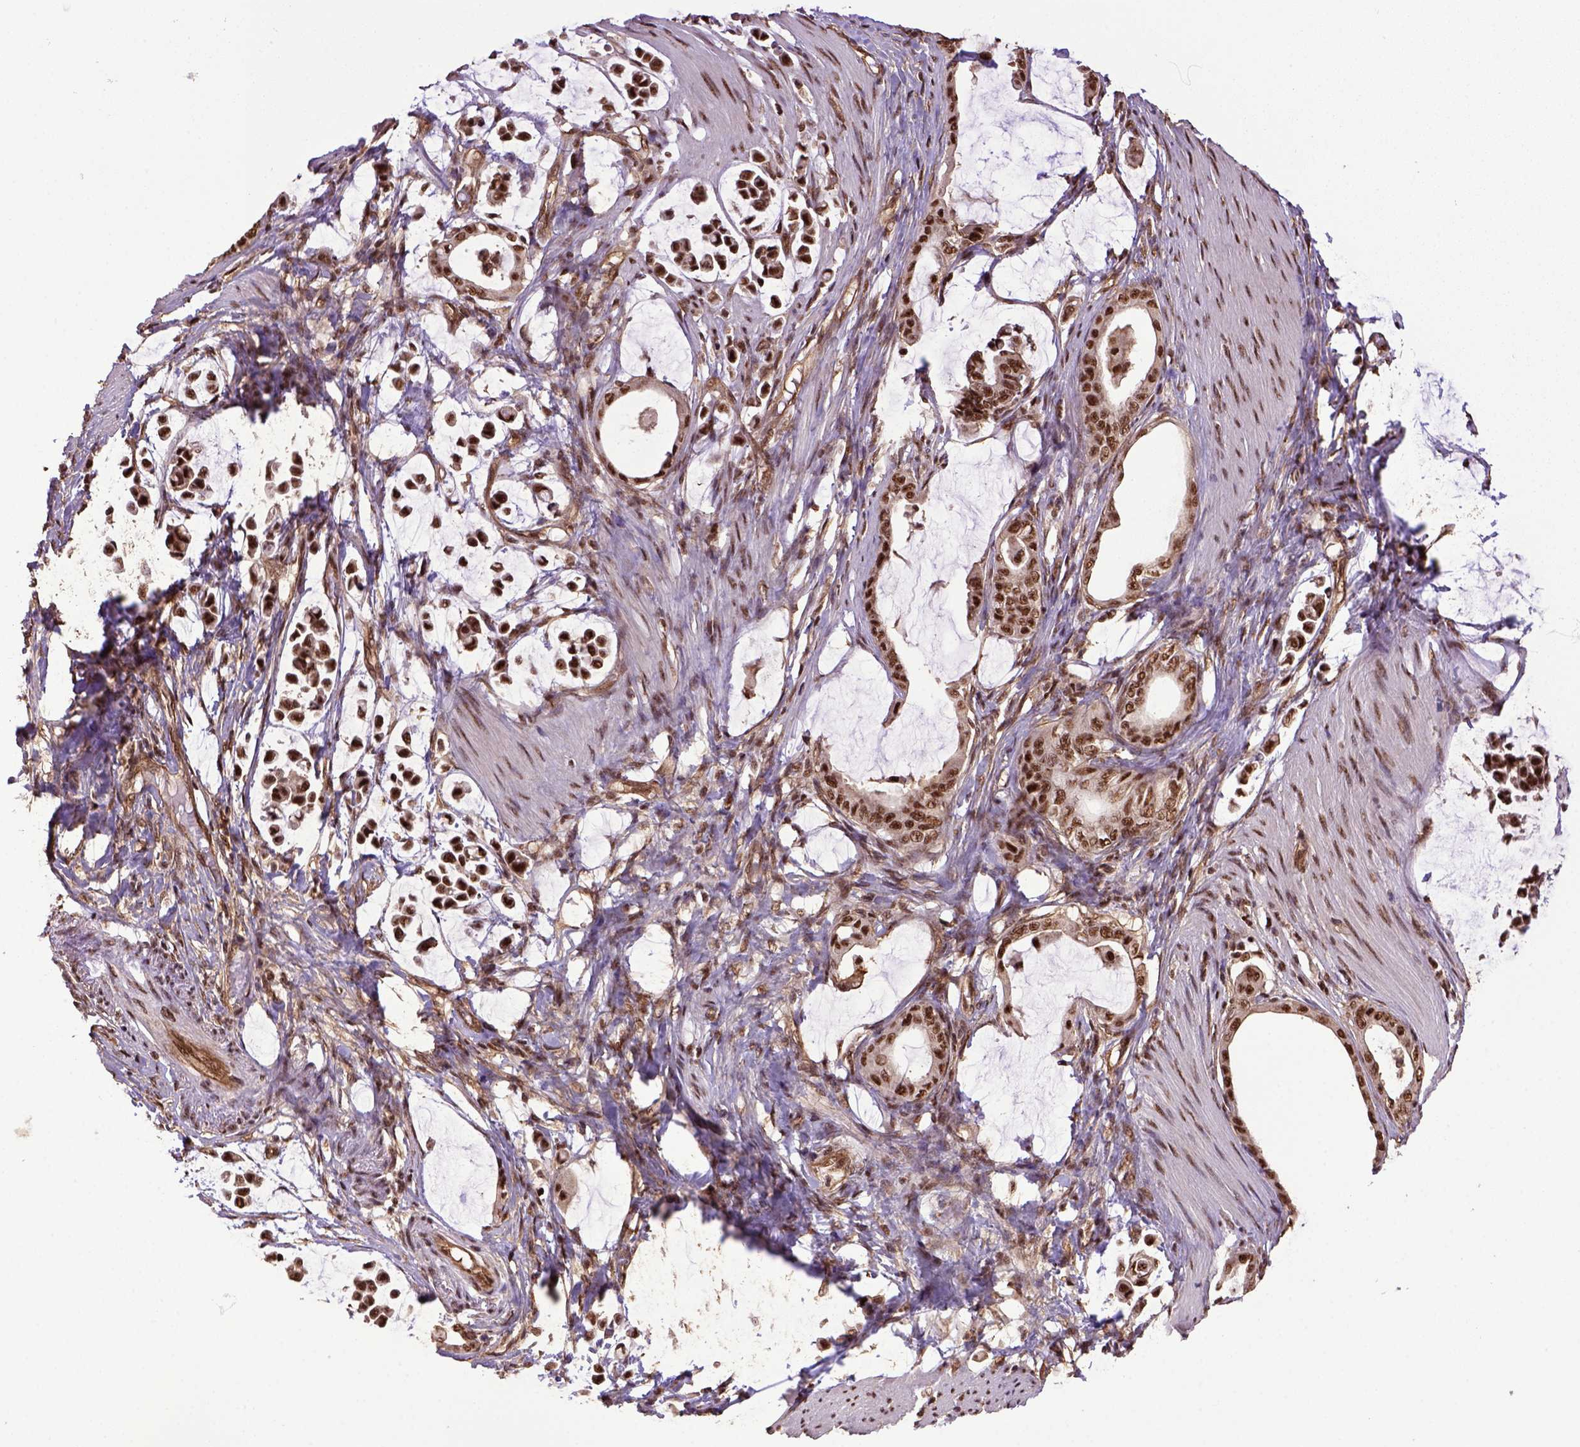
{"staining": {"intensity": "strong", "quantity": ">75%", "location": "nuclear"}, "tissue": "stomach cancer", "cell_type": "Tumor cells", "image_type": "cancer", "snomed": [{"axis": "morphology", "description": "Adenocarcinoma, NOS"}, {"axis": "topography", "description": "Stomach"}], "caption": "A micrograph of human stomach cancer (adenocarcinoma) stained for a protein exhibits strong nuclear brown staining in tumor cells.", "gene": "PPIG", "patient": {"sex": "male", "age": 82}}